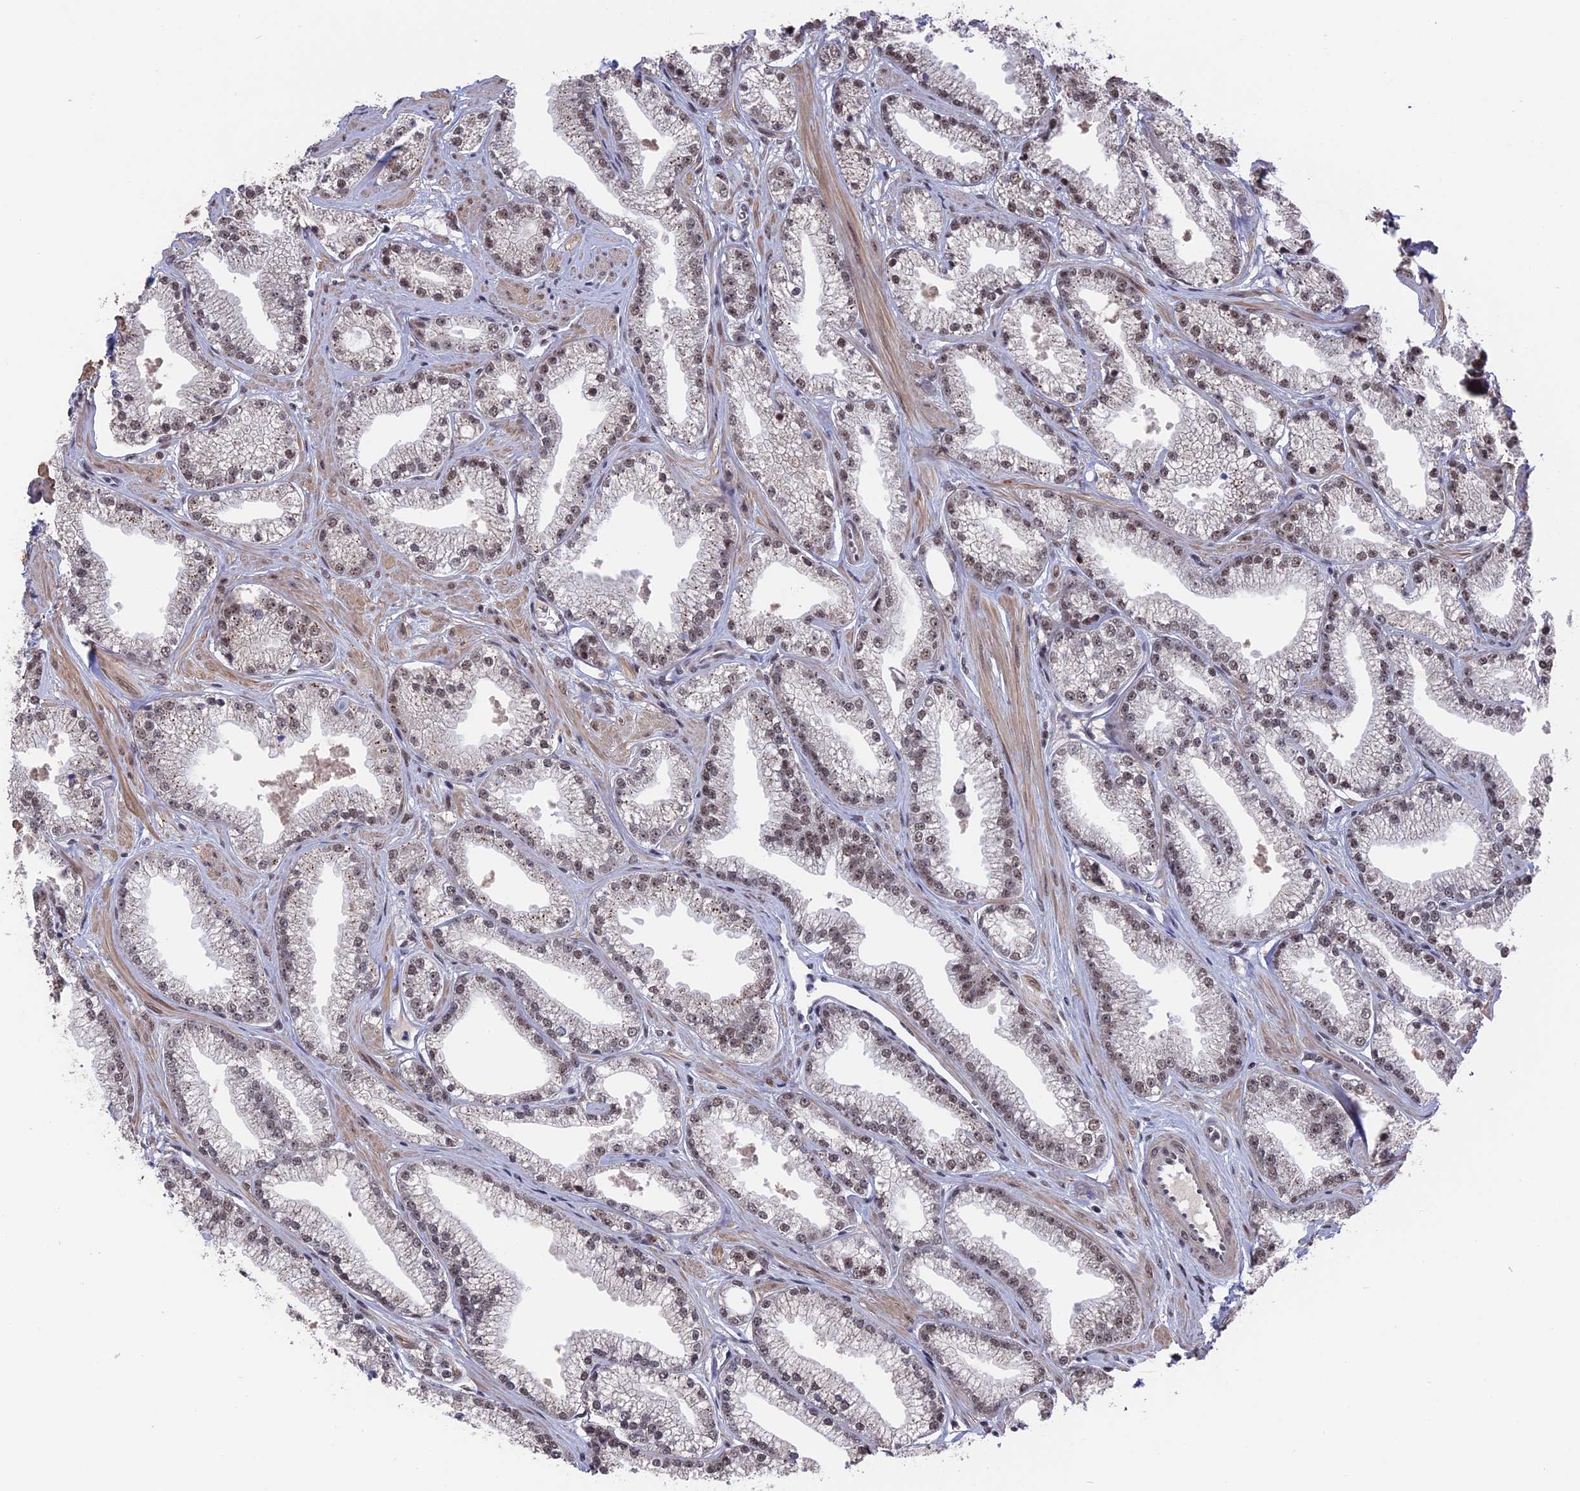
{"staining": {"intensity": "weak", "quantity": ">75%", "location": "nuclear"}, "tissue": "prostate cancer", "cell_type": "Tumor cells", "image_type": "cancer", "snomed": [{"axis": "morphology", "description": "Adenocarcinoma, High grade"}, {"axis": "topography", "description": "Prostate"}], "caption": "Weak nuclear protein staining is present in approximately >75% of tumor cells in prostate high-grade adenocarcinoma. The protein of interest is shown in brown color, while the nuclei are stained blue.", "gene": "SF3A2", "patient": {"sex": "male", "age": 67}}